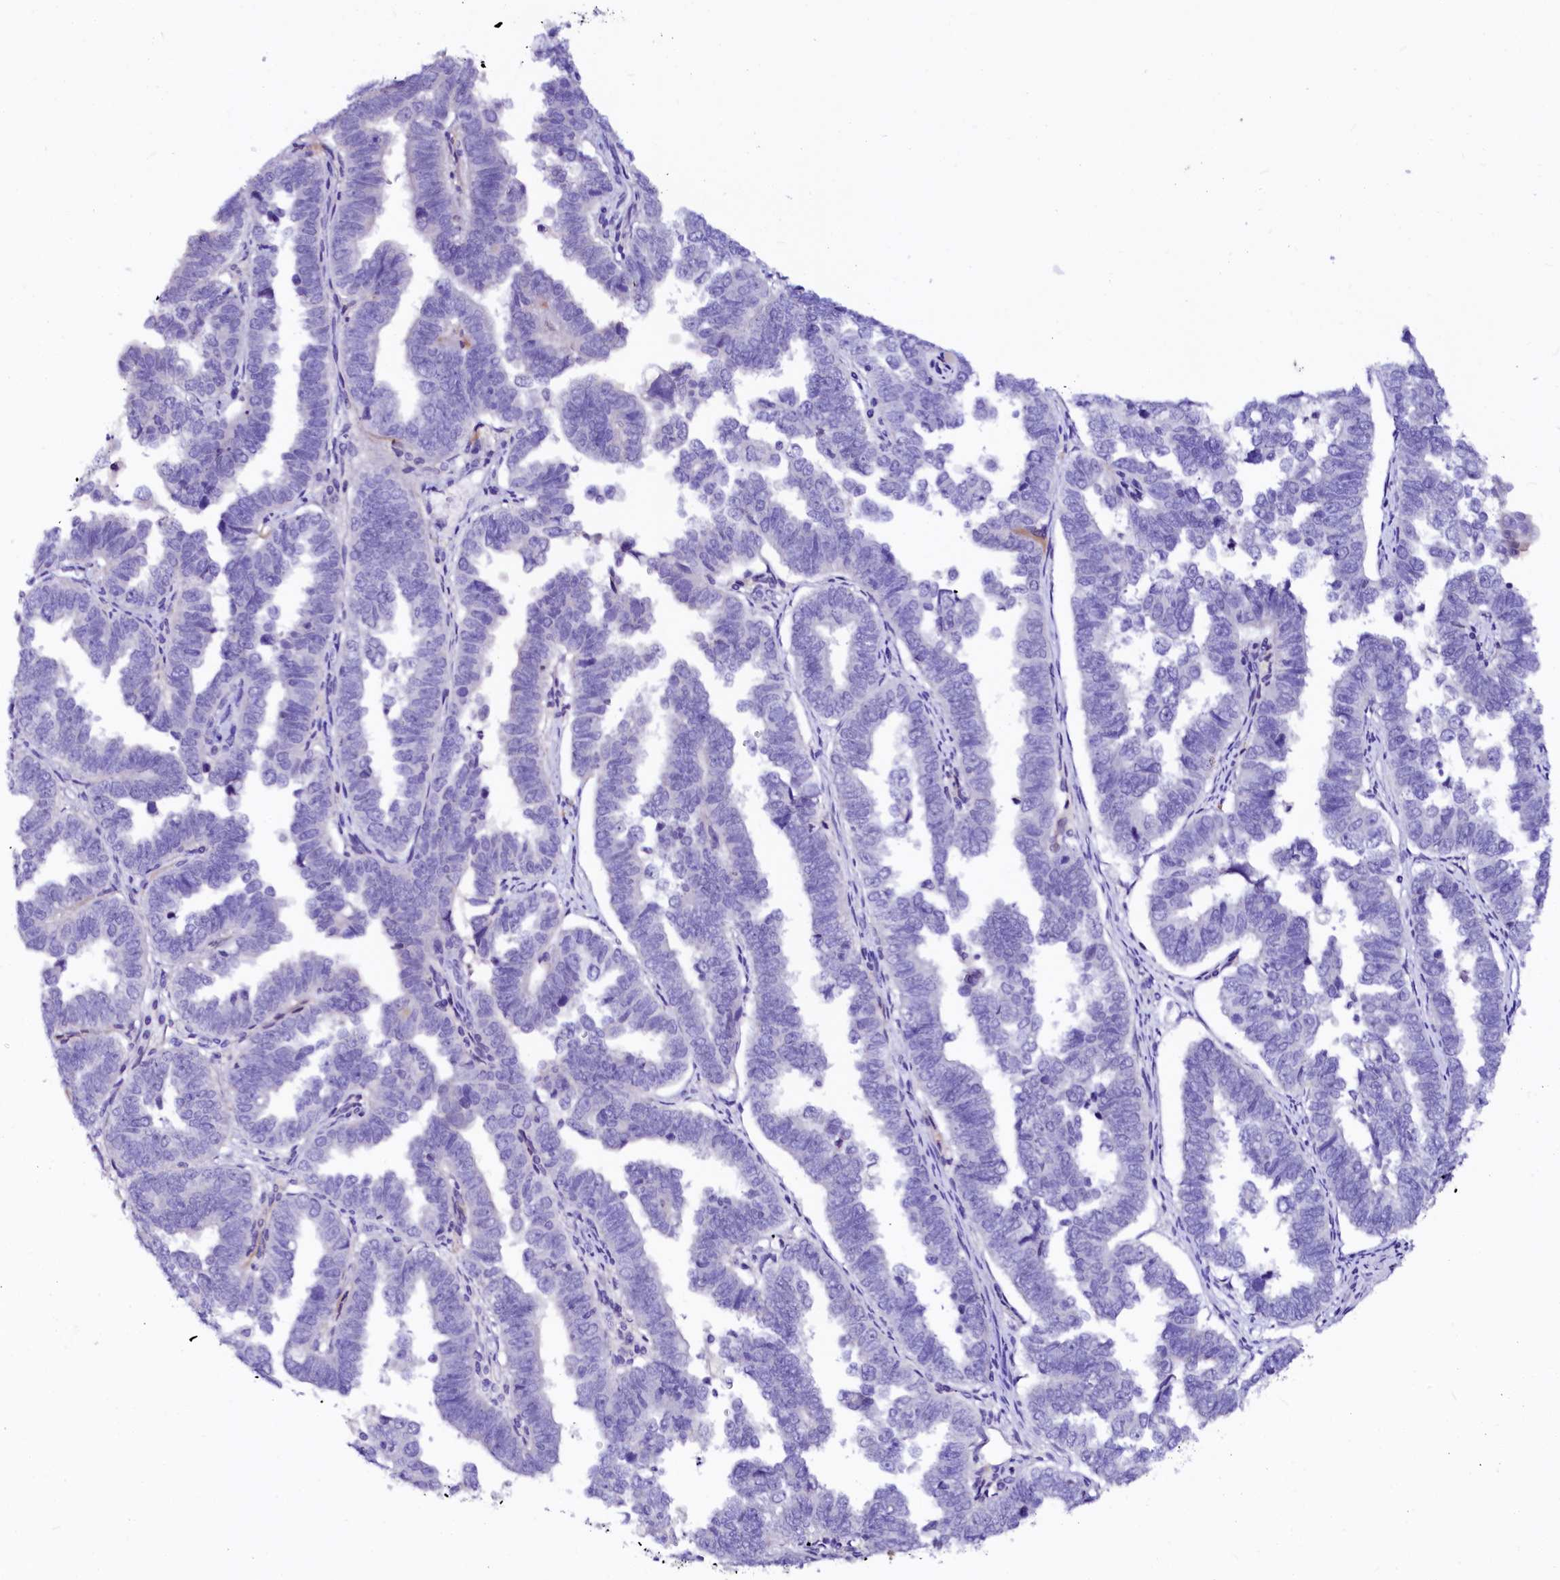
{"staining": {"intensity": "negative", "quantity": "none", "location": "none"}, "tissue": "endometrial cancer", "cell_type": "Tumor cells", "image_type": "cancer", "snomed": [{"axis": "morphology", "description": "Adenocarcinoma, NOS"}, {"axis": "topography", "description": "Endometrium"}], "caption": "Immunohistochemistry (IHC) image of human endometrial cancer stained for a protein (brown), which exhibits no positivity in tumor cells.", "gene": "NALF1", "patient": {"sex": "female", "age": 75}}